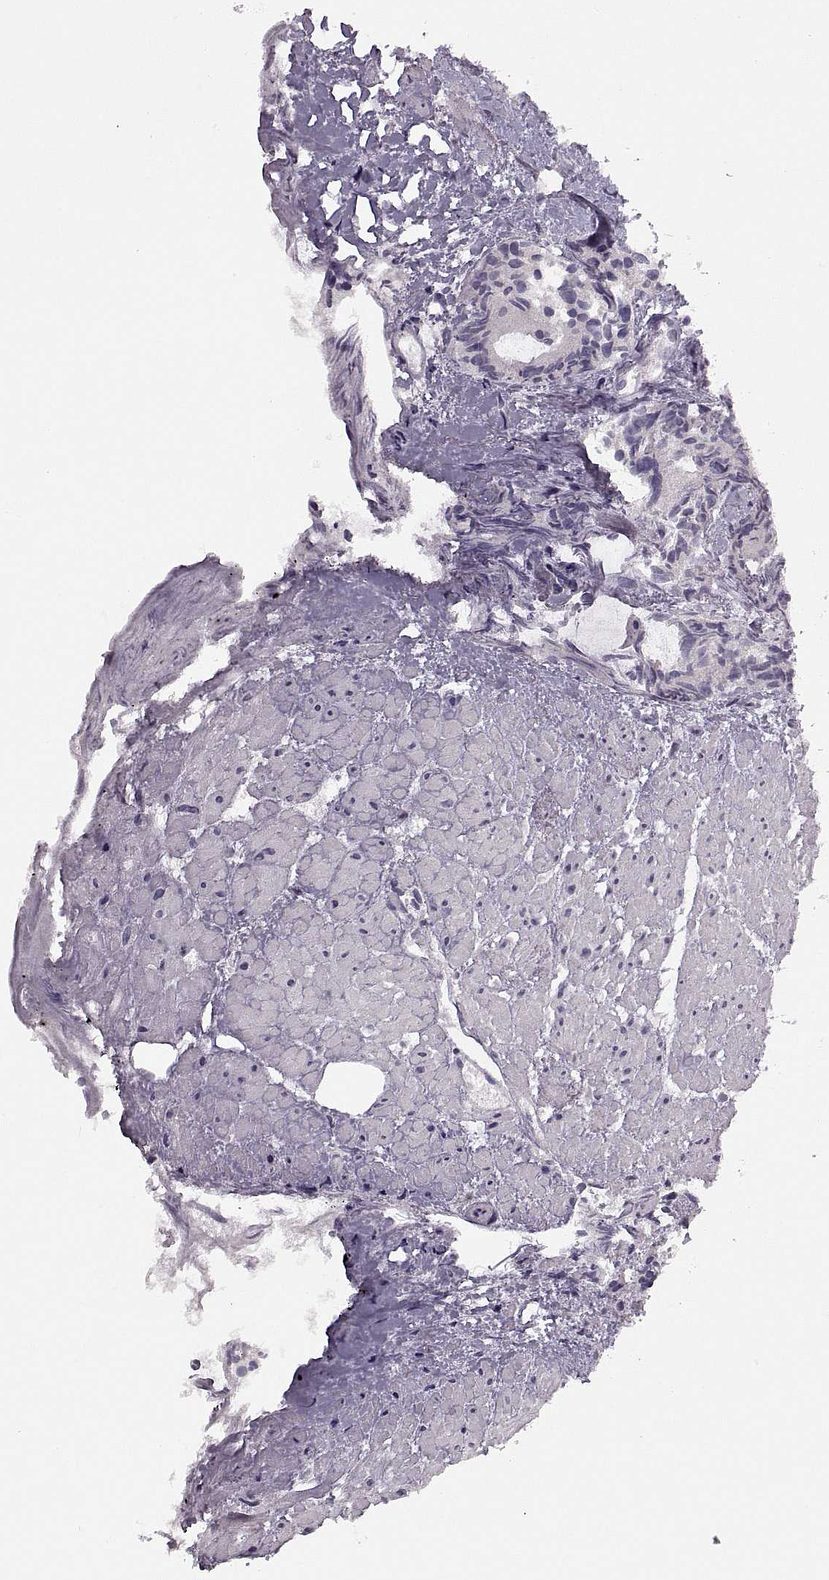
{"staining": {"intensity": "negative", "quantity": "none", "location": "none"}, "tissue": "prostate cancer", "cell_type": "Tumor cells", "image_type": "cancer", "snomed": [{"axis": "morphology", "description": "Adenocarcinoma, High grade"}, {"axis": "topography", "description": "Prostate"}], "caption": "A photomicrograph of prostate cancer (adenocarcinoma (high-grade)) stained for a protein reveals no brown staining in tumor cells. The staining is performed using DAB (3,3'-diaminobenzidine) brown chromogen with nuclei counter-stained in using hematoxylin.", "gene": "PAGE5", "patient": {"sex": "male", "age": 79}}